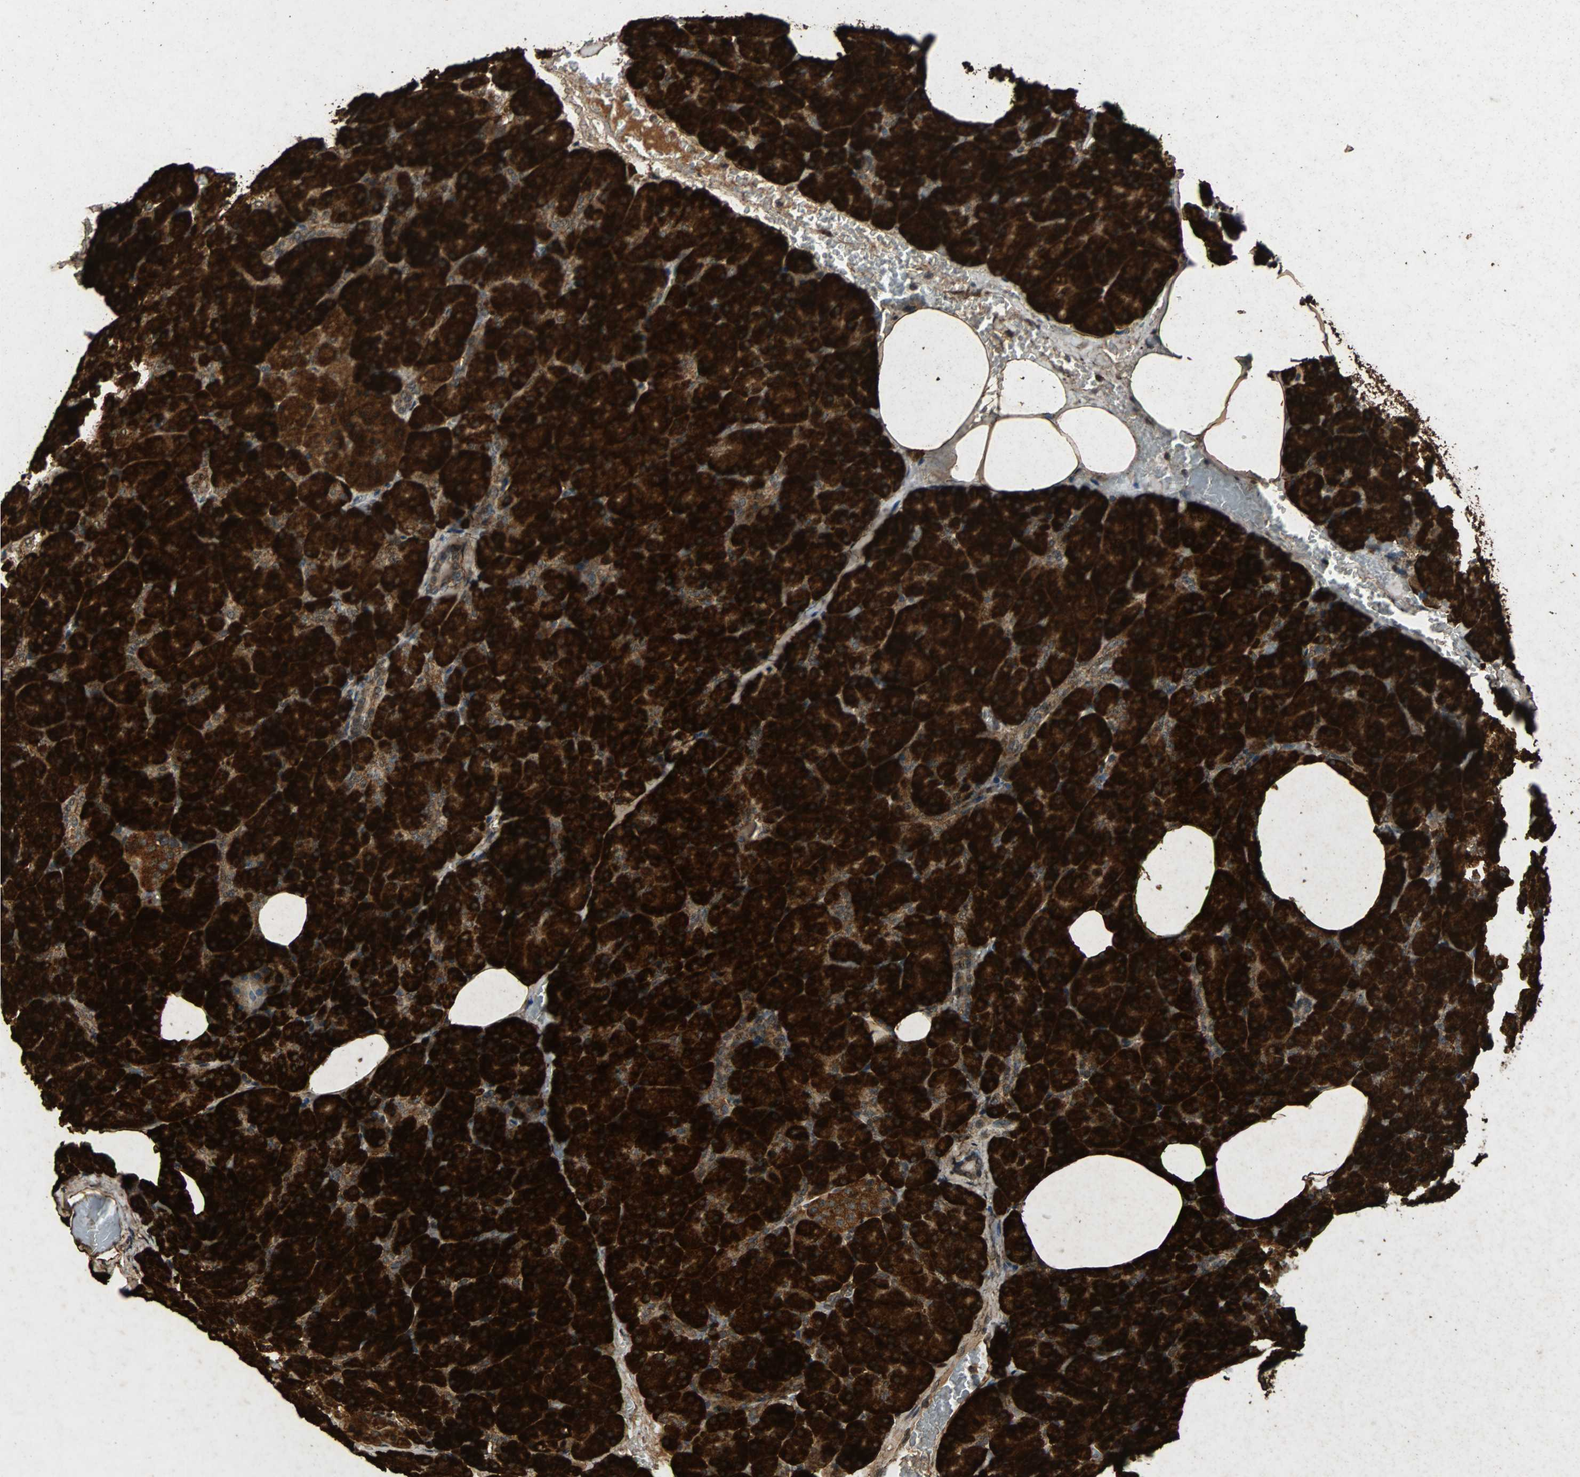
{"staining": {"intensity": "strong", "quantity": ">75%", "location": "cytoplasmic/membranous"}, "tissue": "pancreas", "cell_type": "Exocrine glandular cells", "image_type": "normal", "snomed": [{"axis": "morphology", "description": "Normal tissue, NOS"}, {"axis": "topography", "description": "Pancreas"}], "caption": "A high-resolution histopathology image shows immunohistochemistry staining of benign pancreas, which reveals strong cytoplasmic/membranous positivity in about >75% of exocrine glandular cells.", "gene": "NAA10", "patient": {"sex": "female", "age": 35}}